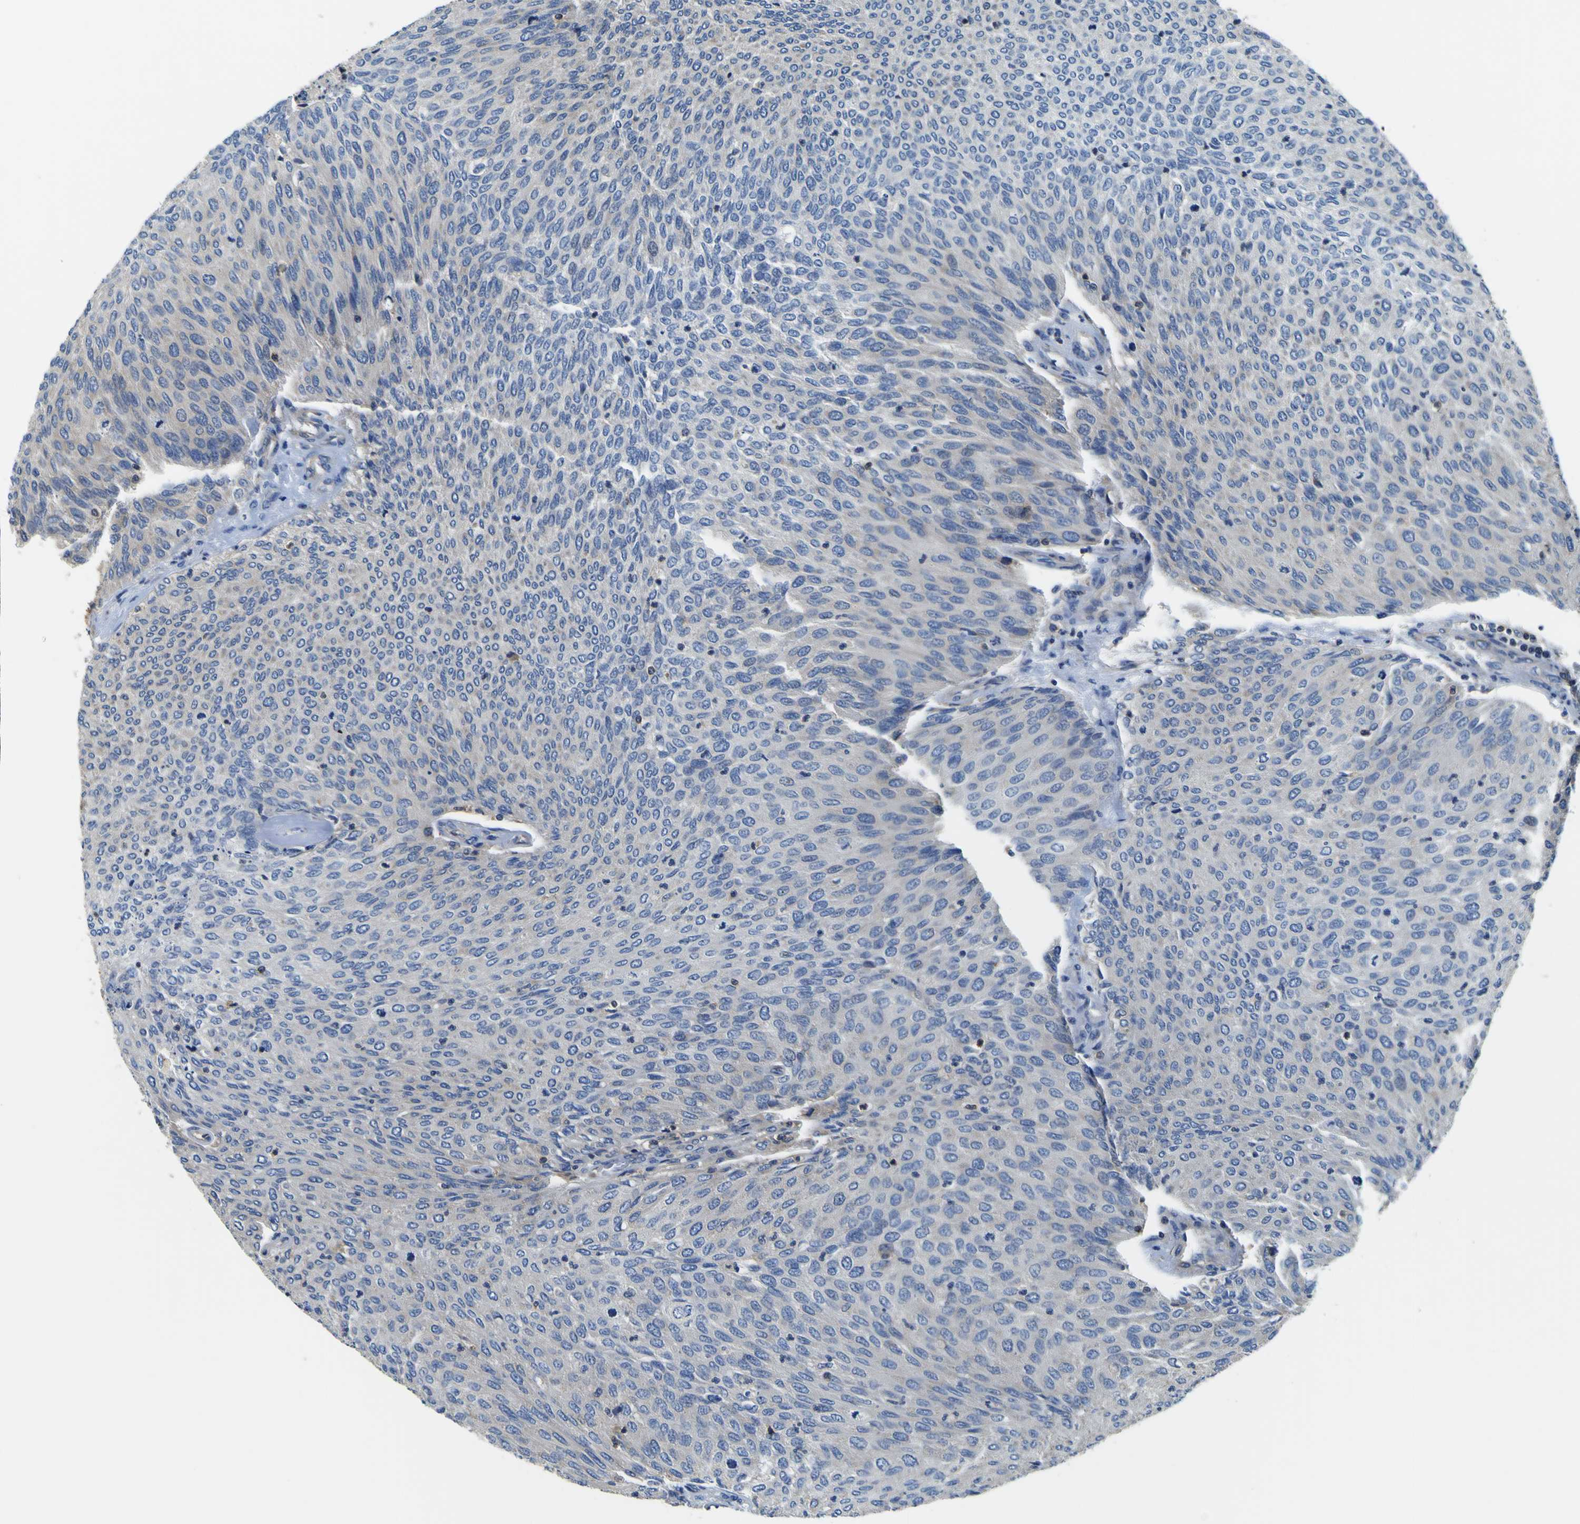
{"staining": {"intensity": "negative", "quantity": "none", "location": "none"}, "tissue": "urothelial cancer", "cell_type": "Tumor cells", "image_type": "cancer", "snomed": [{"axis": "morphology", "description": "Urothelial carcinoma, Low grade"}, {"axis": "topography", "description": "Urinary bladder"}], "caption": "Immunohistochemistry of human urothelial cancer demonstrates no positivity in tumor cells. Nuclei are stained in blue.", "gene": "CNR2", "patient": {"sex": "female", "age": 79}}